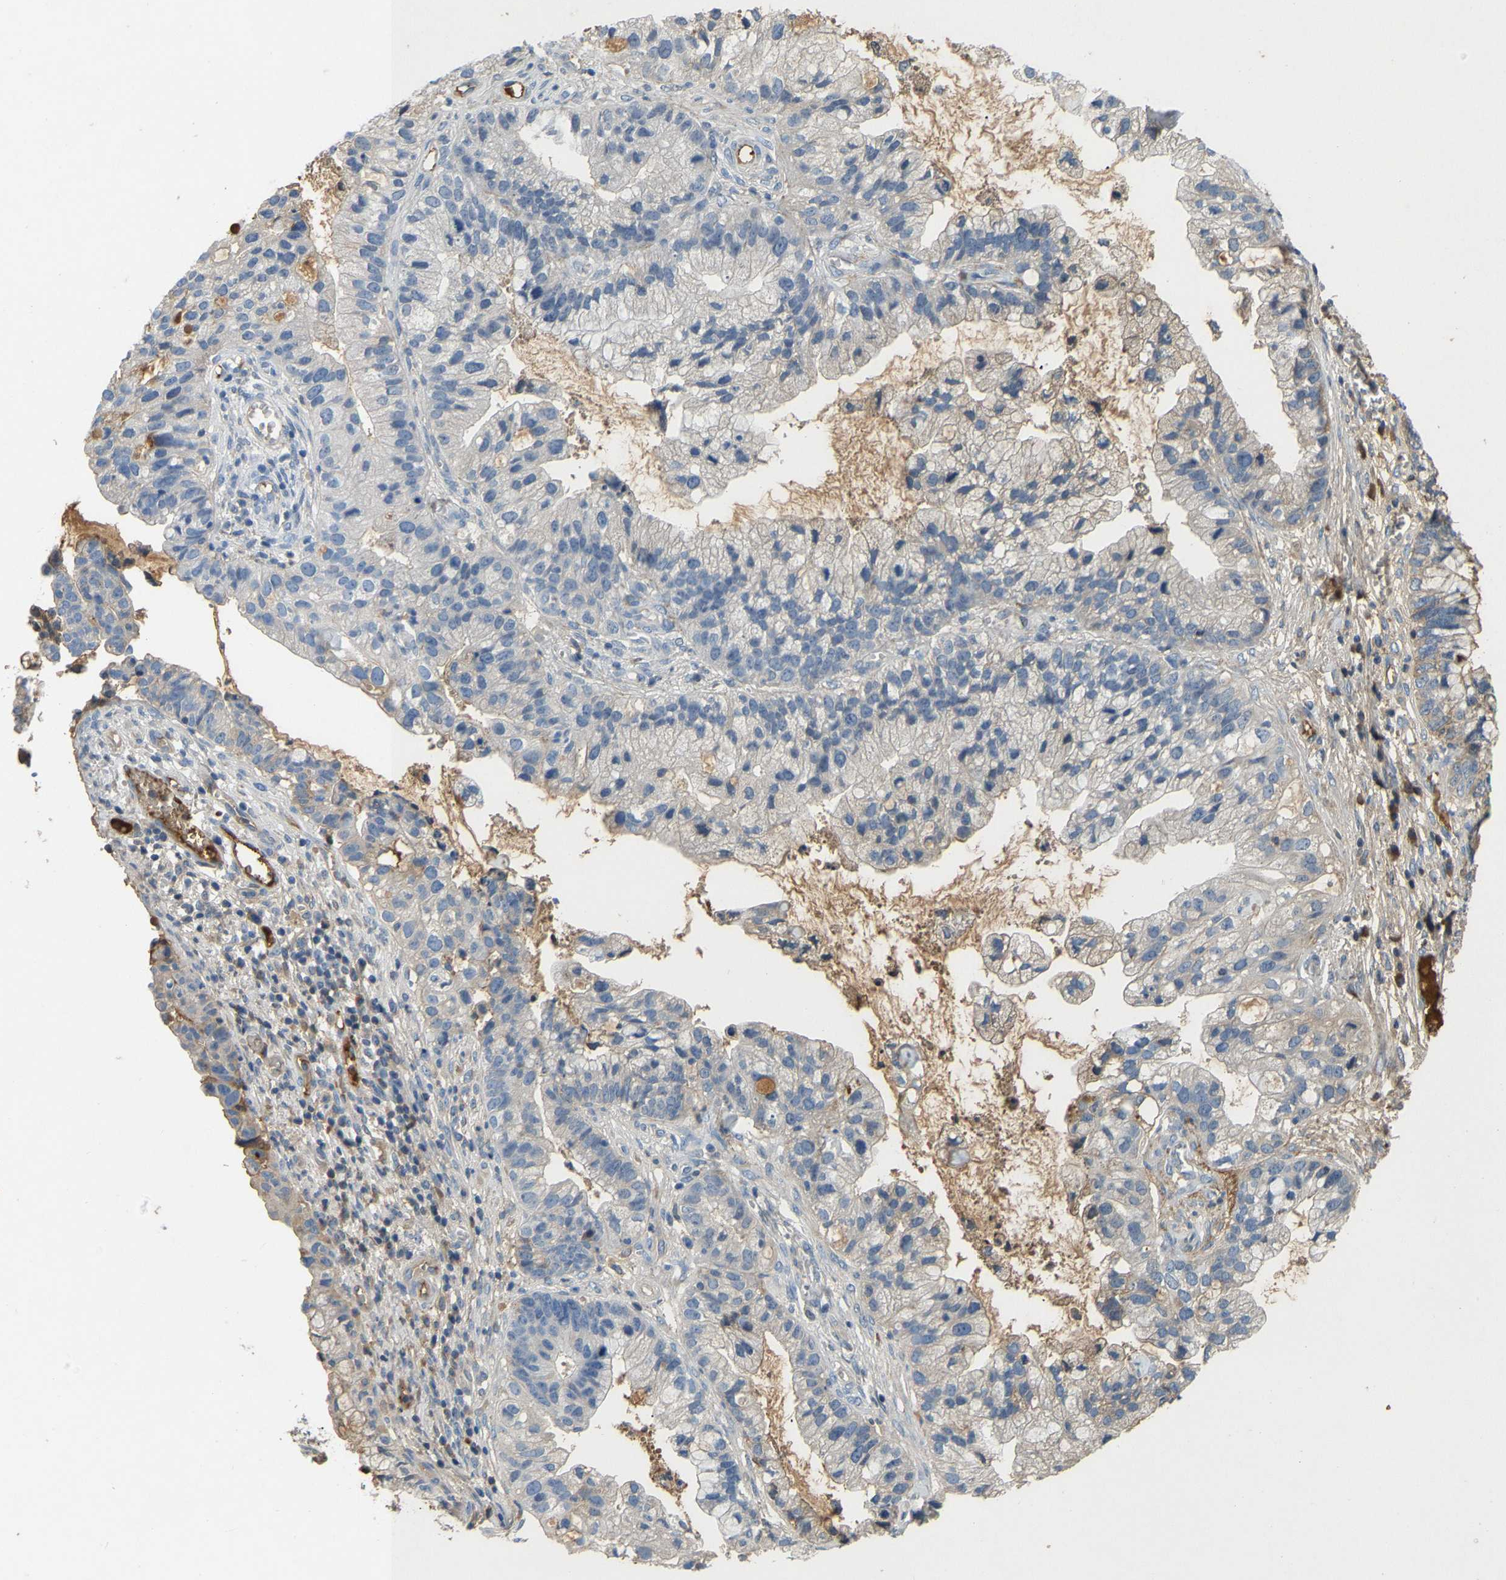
{"staining": {"intensity": "weak", "quantity": "<25%", "location": "cytoplasmic/membranous"}, "tissue": "cervical cancer", "cell_type": "Tumor cells", "image_type": "cancer", "snomed": [{"axis": "morphology", "description": "Adenocarcinoma, NOS"}, {"axis": "topography", "description": "Cervix"}], "caption": "An image of human cervical cancer (adenocarcinoma) is negative for staining in tumor cells.", "gene": "STC1", "patient": {"sex": "female", "age": 44}}